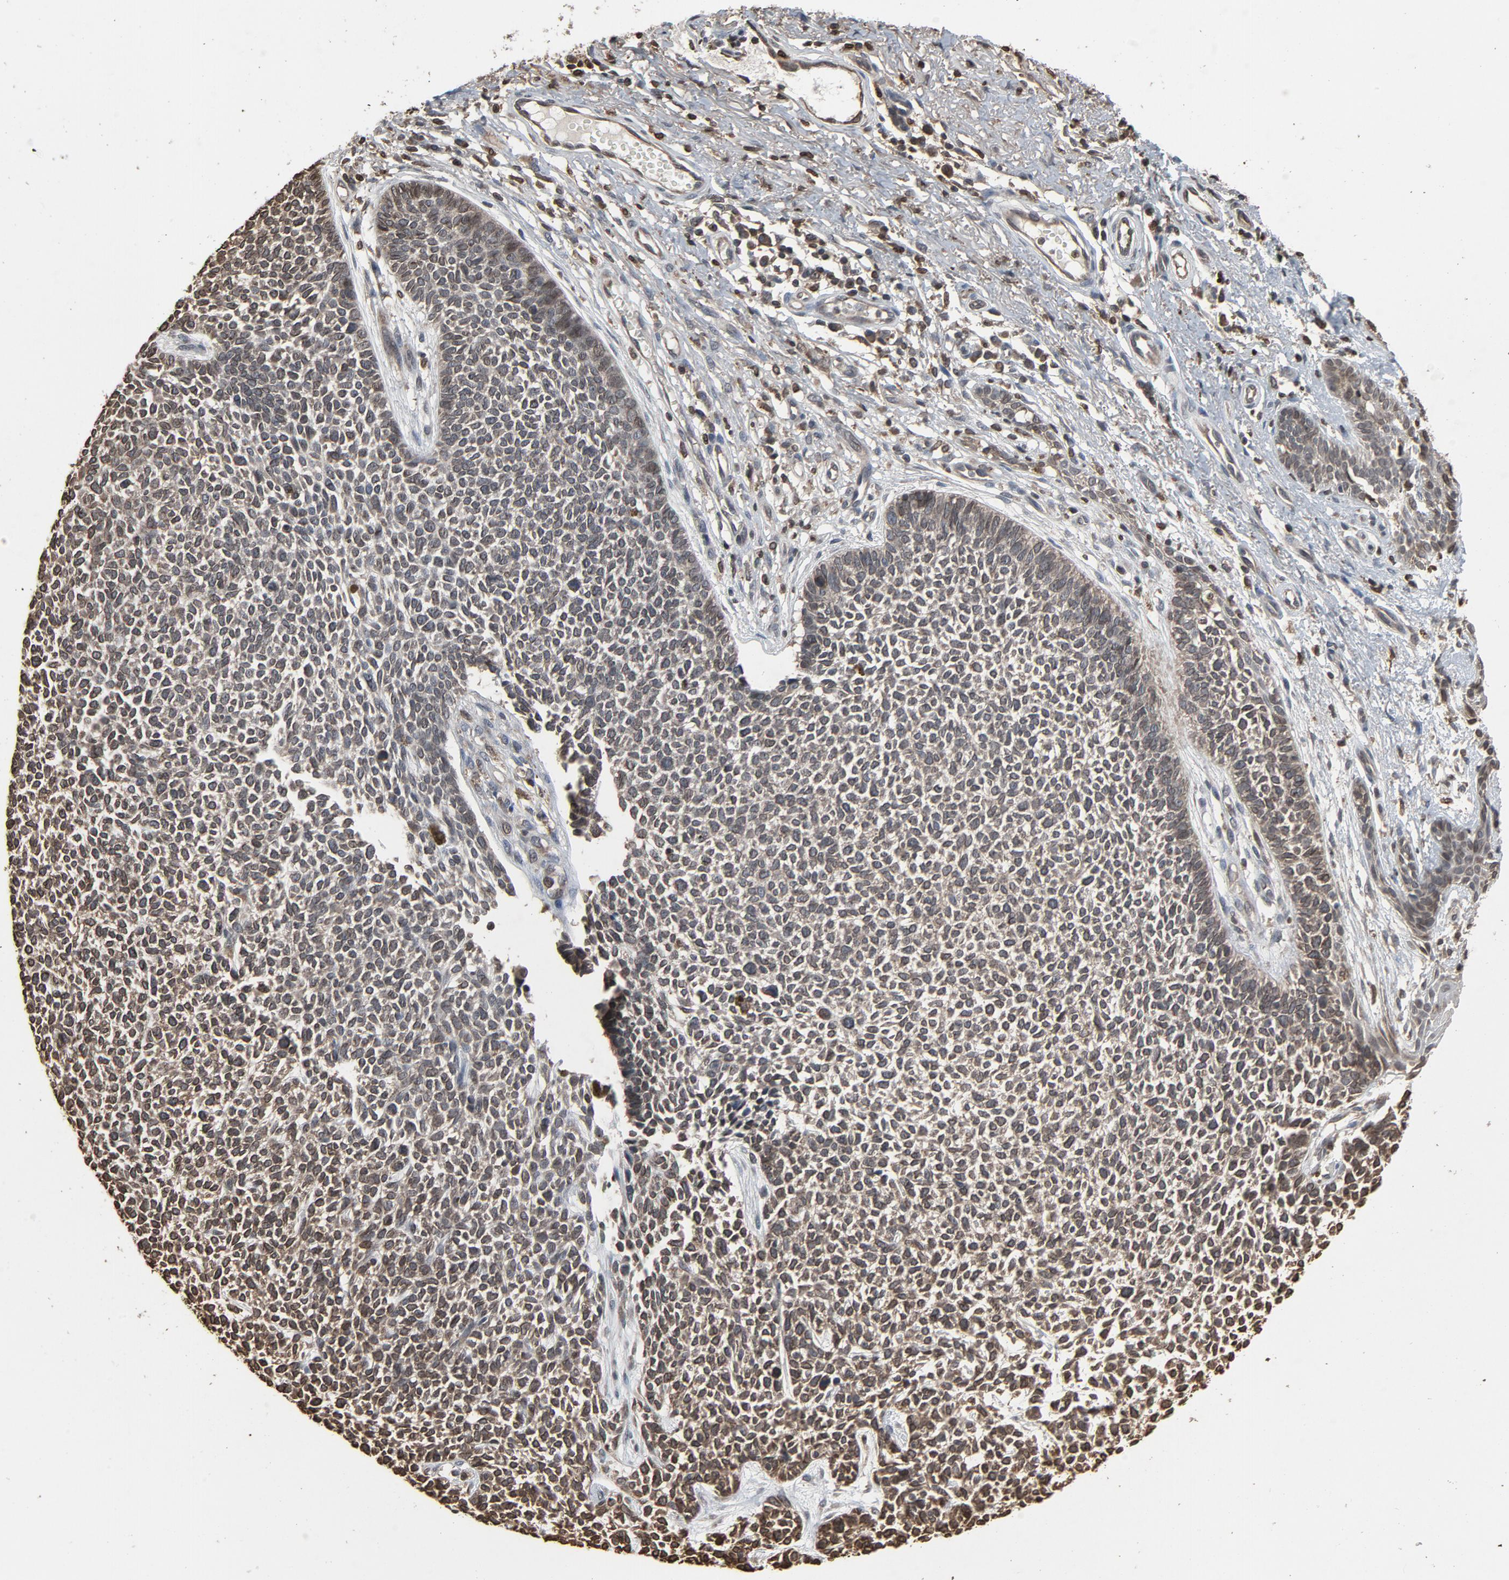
{"staining": {"intensity": "negative", "quantity": "none", "location": "none"}, "tissue": "skin cancer", "cell_type": "Tumor cells", "image_type": "cancer", "snomed": [{"axis": "morphology", "description": "Basal cell carcinoma"}, {"axis": "topography", "description": "Skin"}], "caption": "The IHC micrograph has no significant staining in tumor cells of basal cell carcinoma (skin) tissue. The staining is performed using DAB (3,3'-diaminobenzidine) brown chromogen with nuclei counter-stained in using hematoxylin.", "gene": "UBE2D1", "patient": {"sex": "female", "age": 84}}